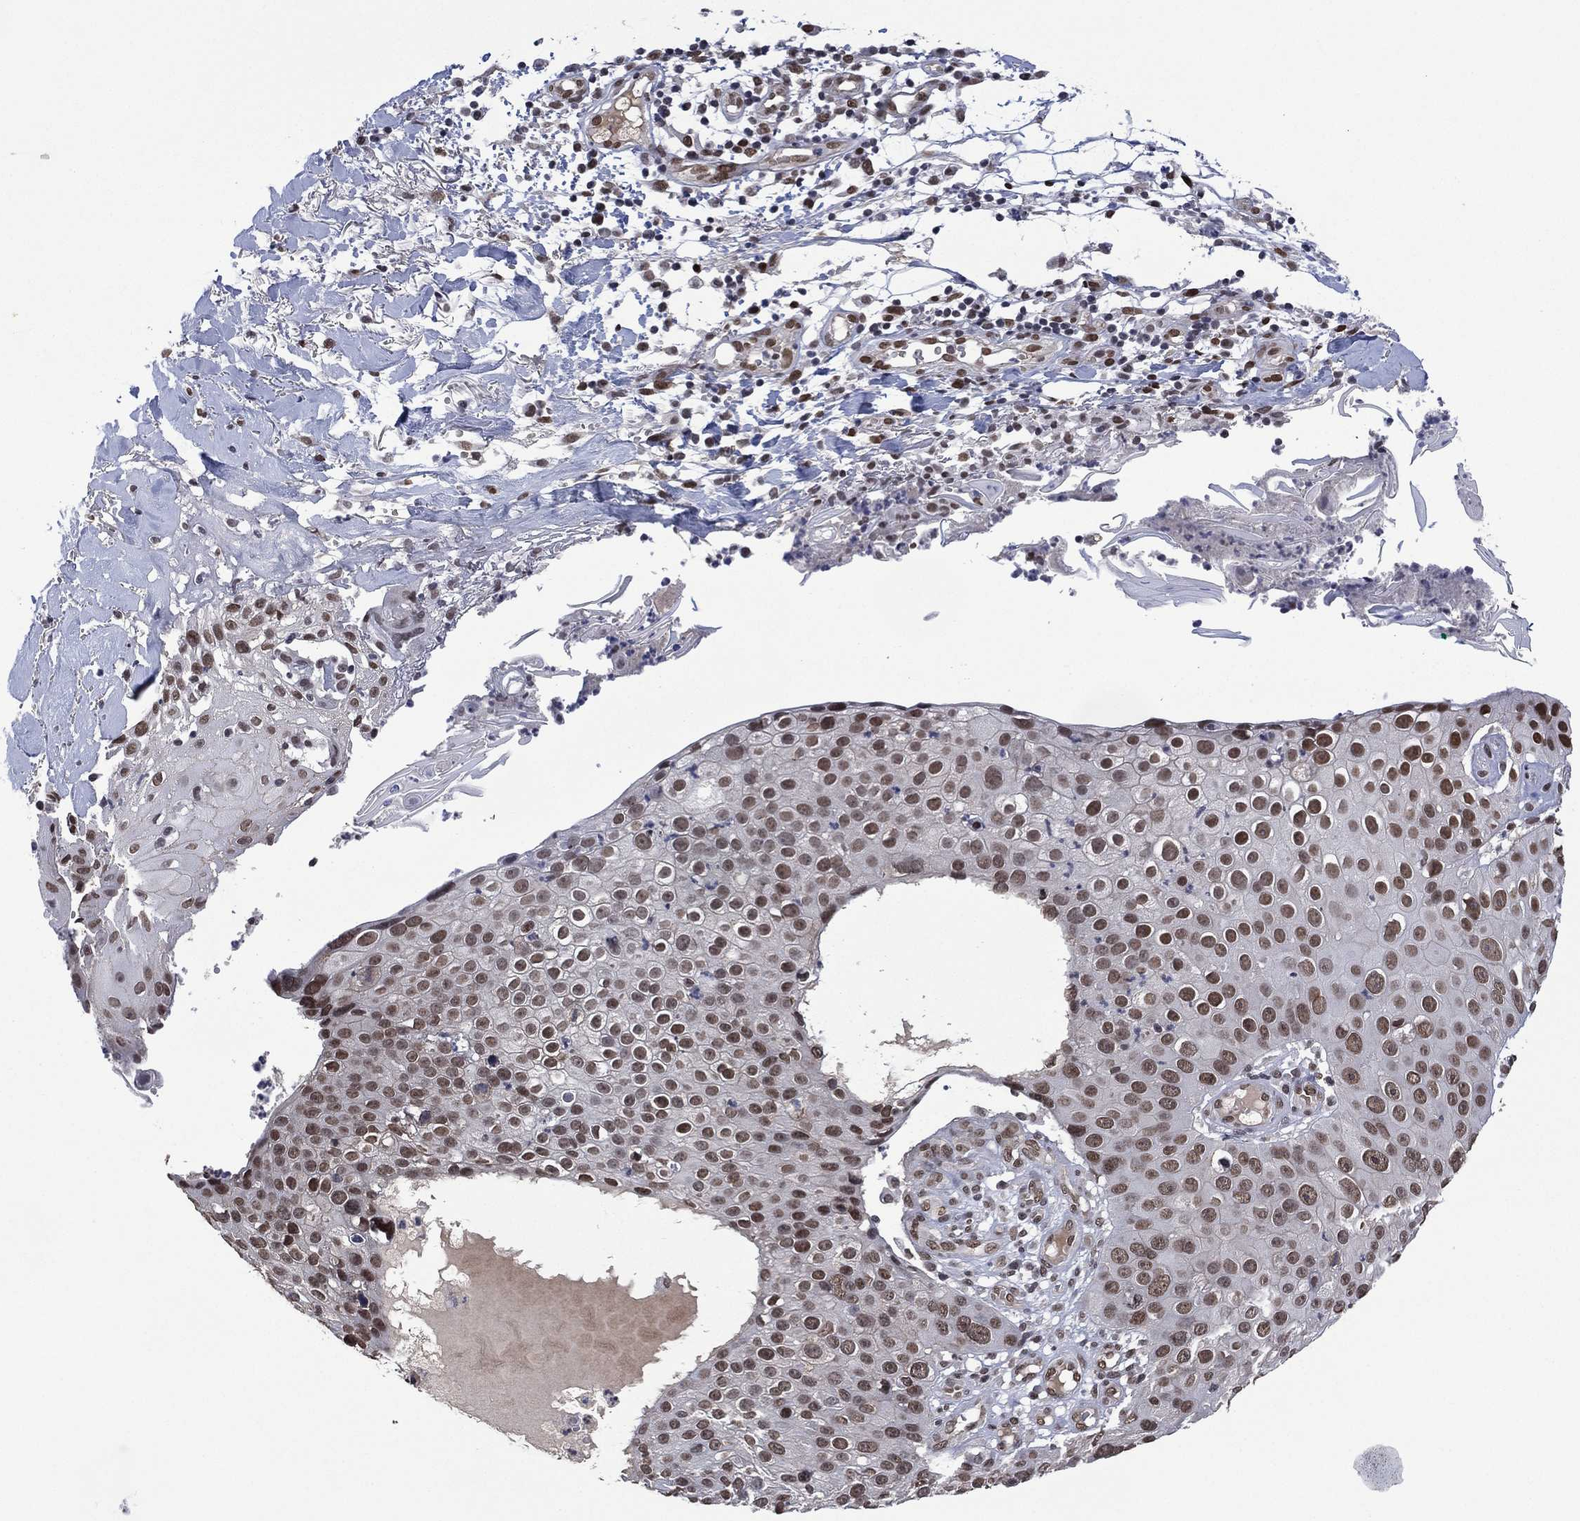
{"staining": {"intensity": "moderate", "quantity": "<25%", "location": "nuclear"}, "tissue": "skin cancer", "cell_type": "Tumor cells", "image_type": "cancer", "snomed": [{"axis": "morphology", "description": "Squamous cell carcinoma, NOS"}, {"axis": "topography", "description": "Skin"}], "caption": "Tumor cells reveal moderate nuclear positivity in about <25% of cells in skin cancer (squamous cell carcinoma).", "gene": "EHMT1", "patient": {"sex": "male", "age": 71}}